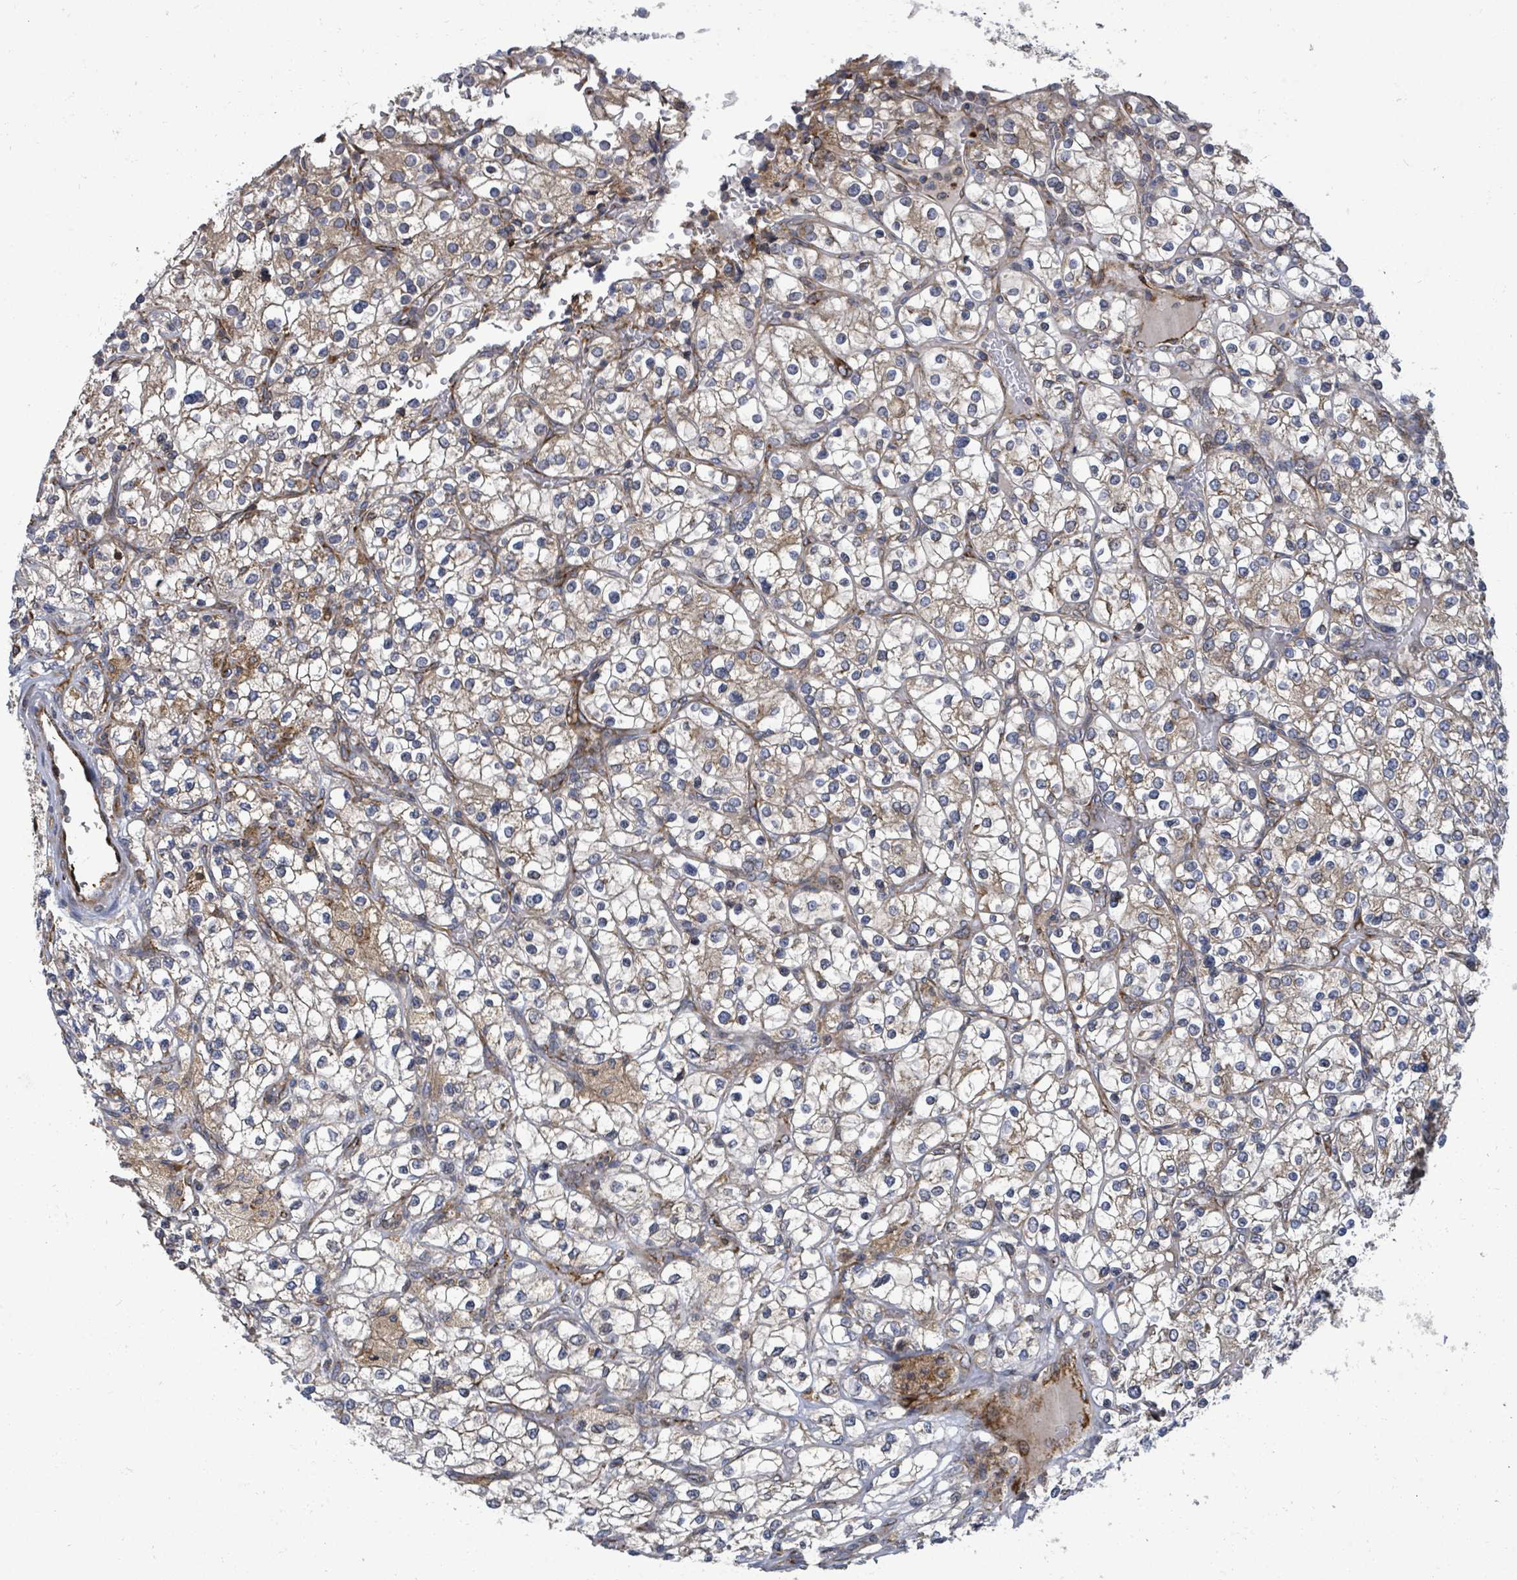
{"staining": {"intensity": "weak", "quantity": "25%-75%", "location": "cytoplasmic/membranous"}, "tissue": "renal cancer", "cell_type": "Tumor cells", "image_type": "cancer", "snomed": [{"axis": "morphology", "description": "Adenocarcinoma, NOS"}, {"axis": "topography", "description": "Kidney"}], "caption": "Protein expression analysis of human renal cancer (adenocarcinoma) reveals weak cytoplasmic/membranous staining in about 25%-75% of tumor cells.", "gene": "NOMO1", "patient": {"sex": "male", "age": 80}}